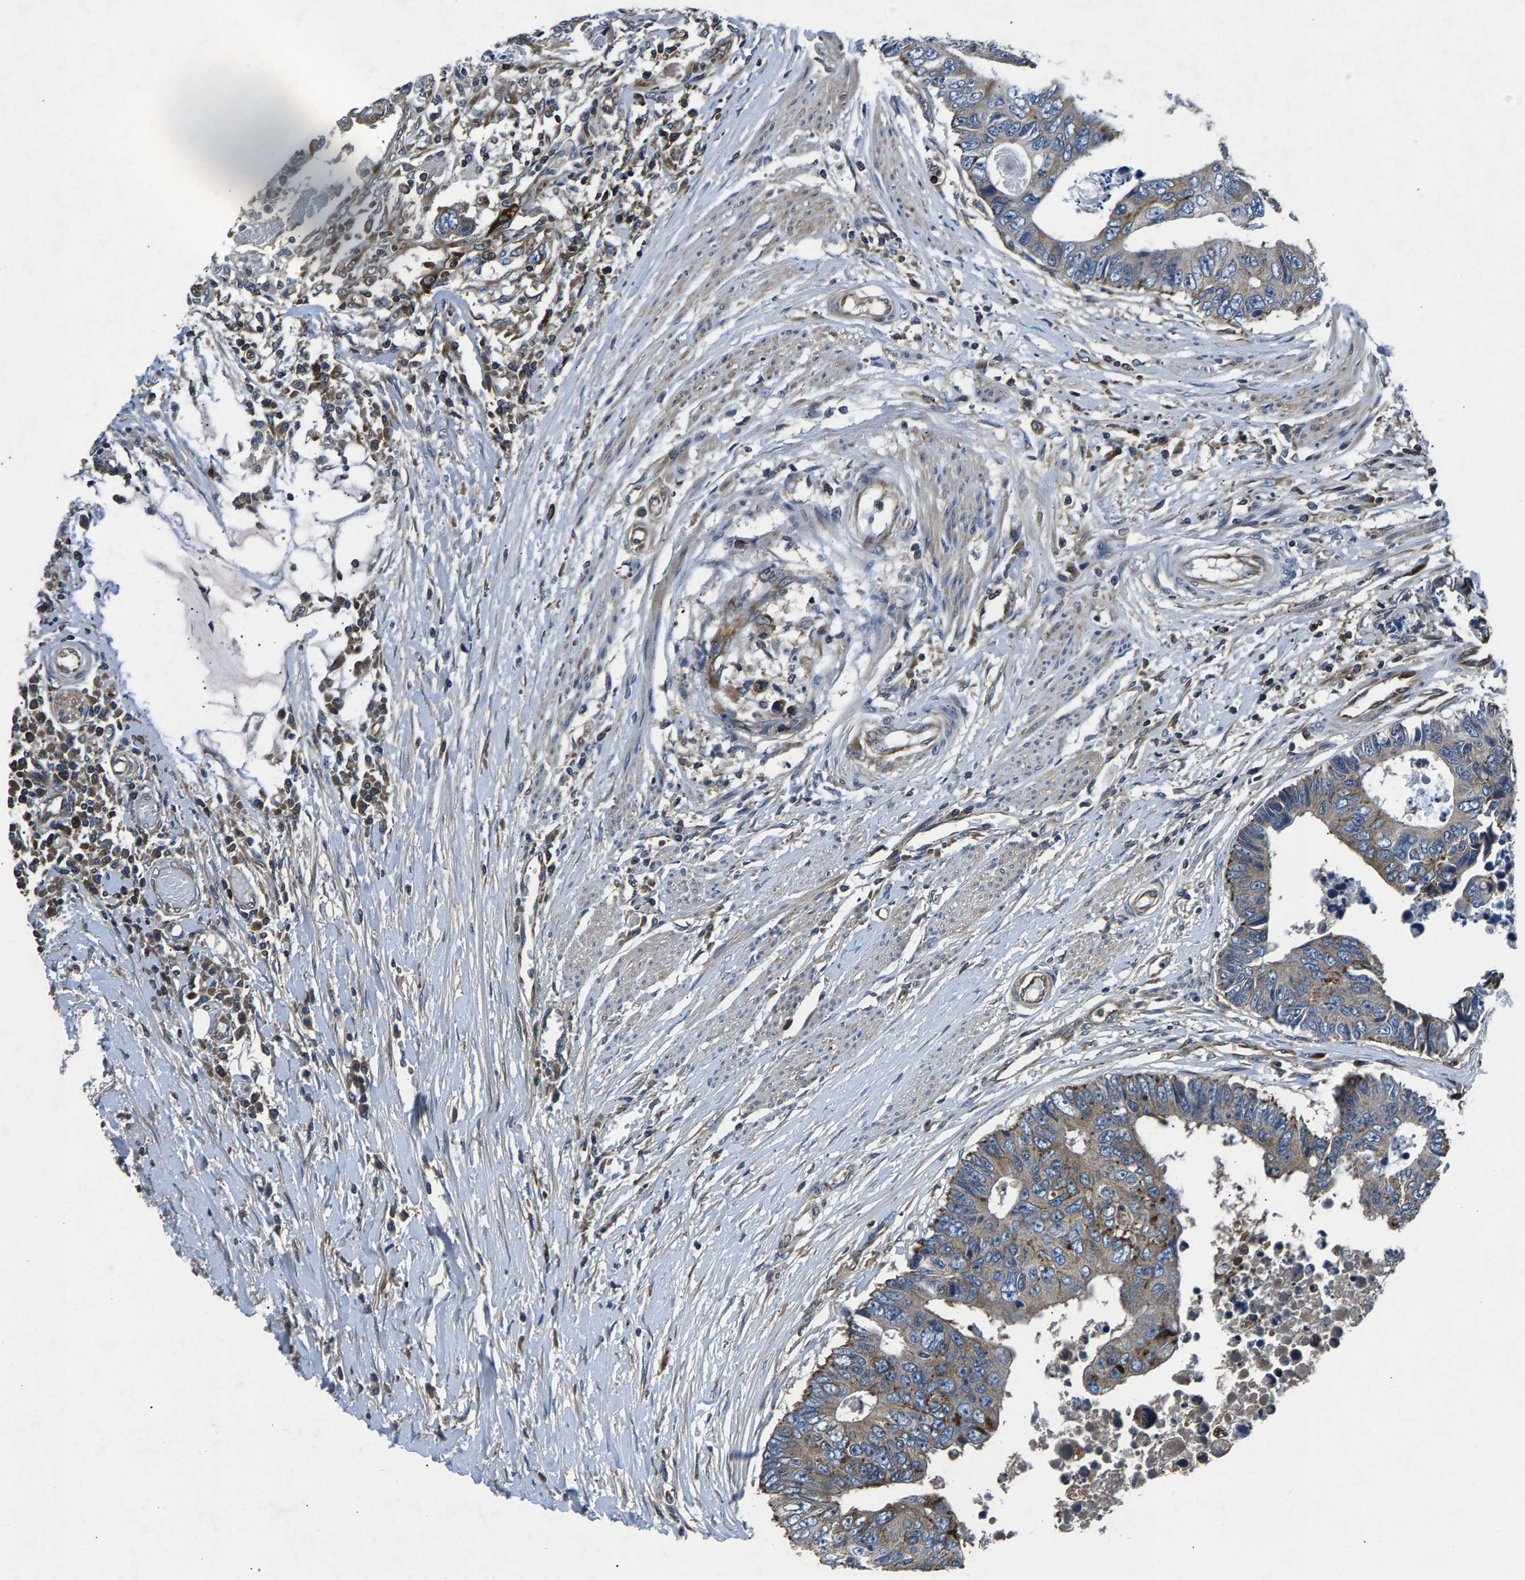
{"staining": {"intensity": "weak", "quantity": ">75%", "location": "cytoplasmic/membranous"}, "tissue": "colorectal cancer", "cell_type": "Tumor cells", "image_type": "cancer", "snomed": [{"axis": "morphology", "description": "Adenocarcinoma, NOS"}, {"axis": "topography", "description": "Rectum"}], "caption": "Immunohistochemical staining of colorectal cancer (adenocarcinoma) demonstrates low levels of weak cytoplasmic/membranous staining in approximately >75% of tumor cells.", "gene": "LPCAT1", "patient": {"sex": "male", "age": 84}}